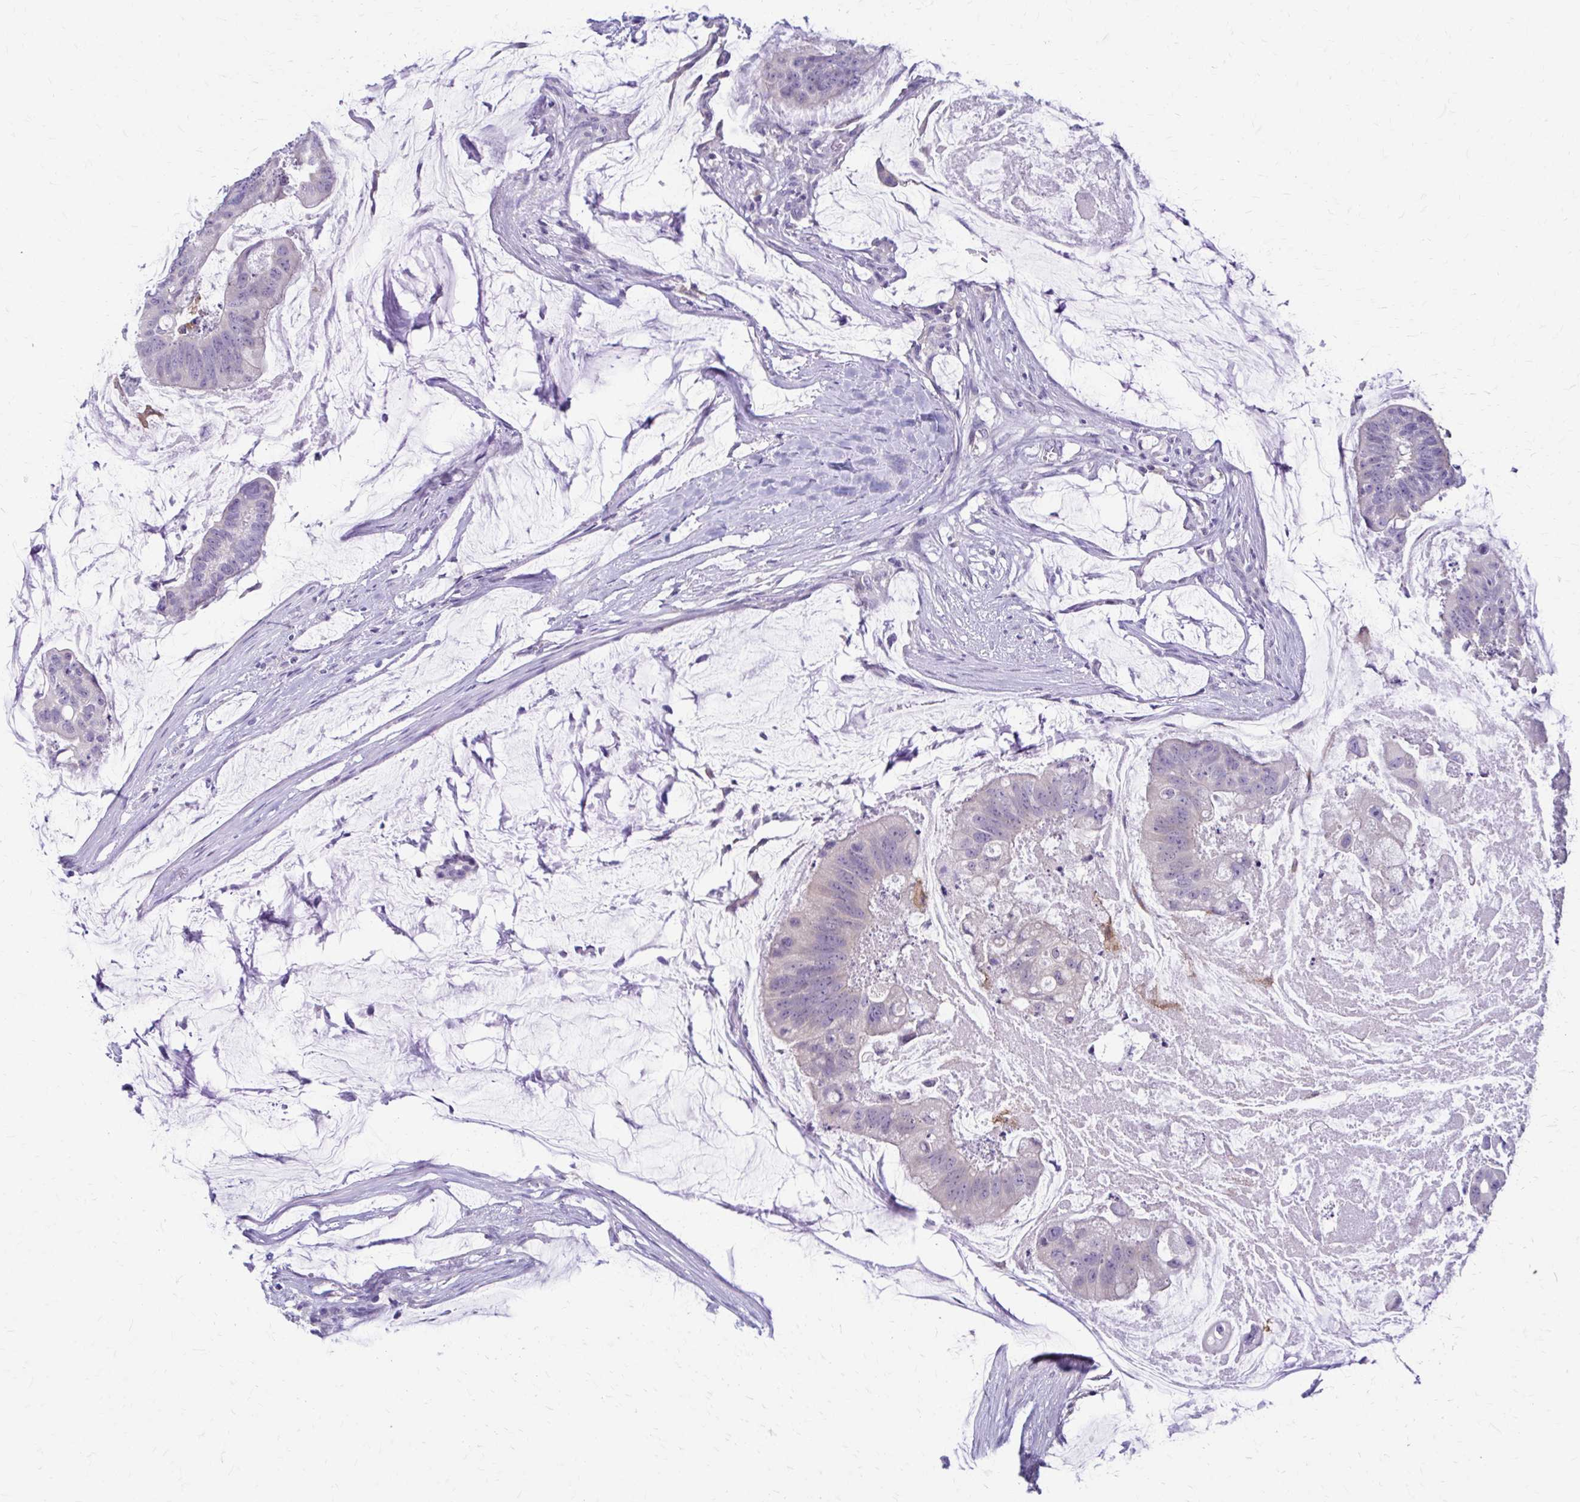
{"staining": {"intensity": "negative", "quantity": "none", "location": "none"}, "tissue": "colorectal cancer", "cell_type": "Tumor cells", "image_type": "cancer", "snomed": [{"axis": "morphology", "description": "Adenocarcinoma, NOS"}, {"axis": "topography", "description": "Colon"}], "caption": "This is a photomicrograph of IHC staining of colorectal cancer, which shows no expression in tumor cells.", "gene": "PIK3AP1", "patient": {"sex": "male", "age": 62}}